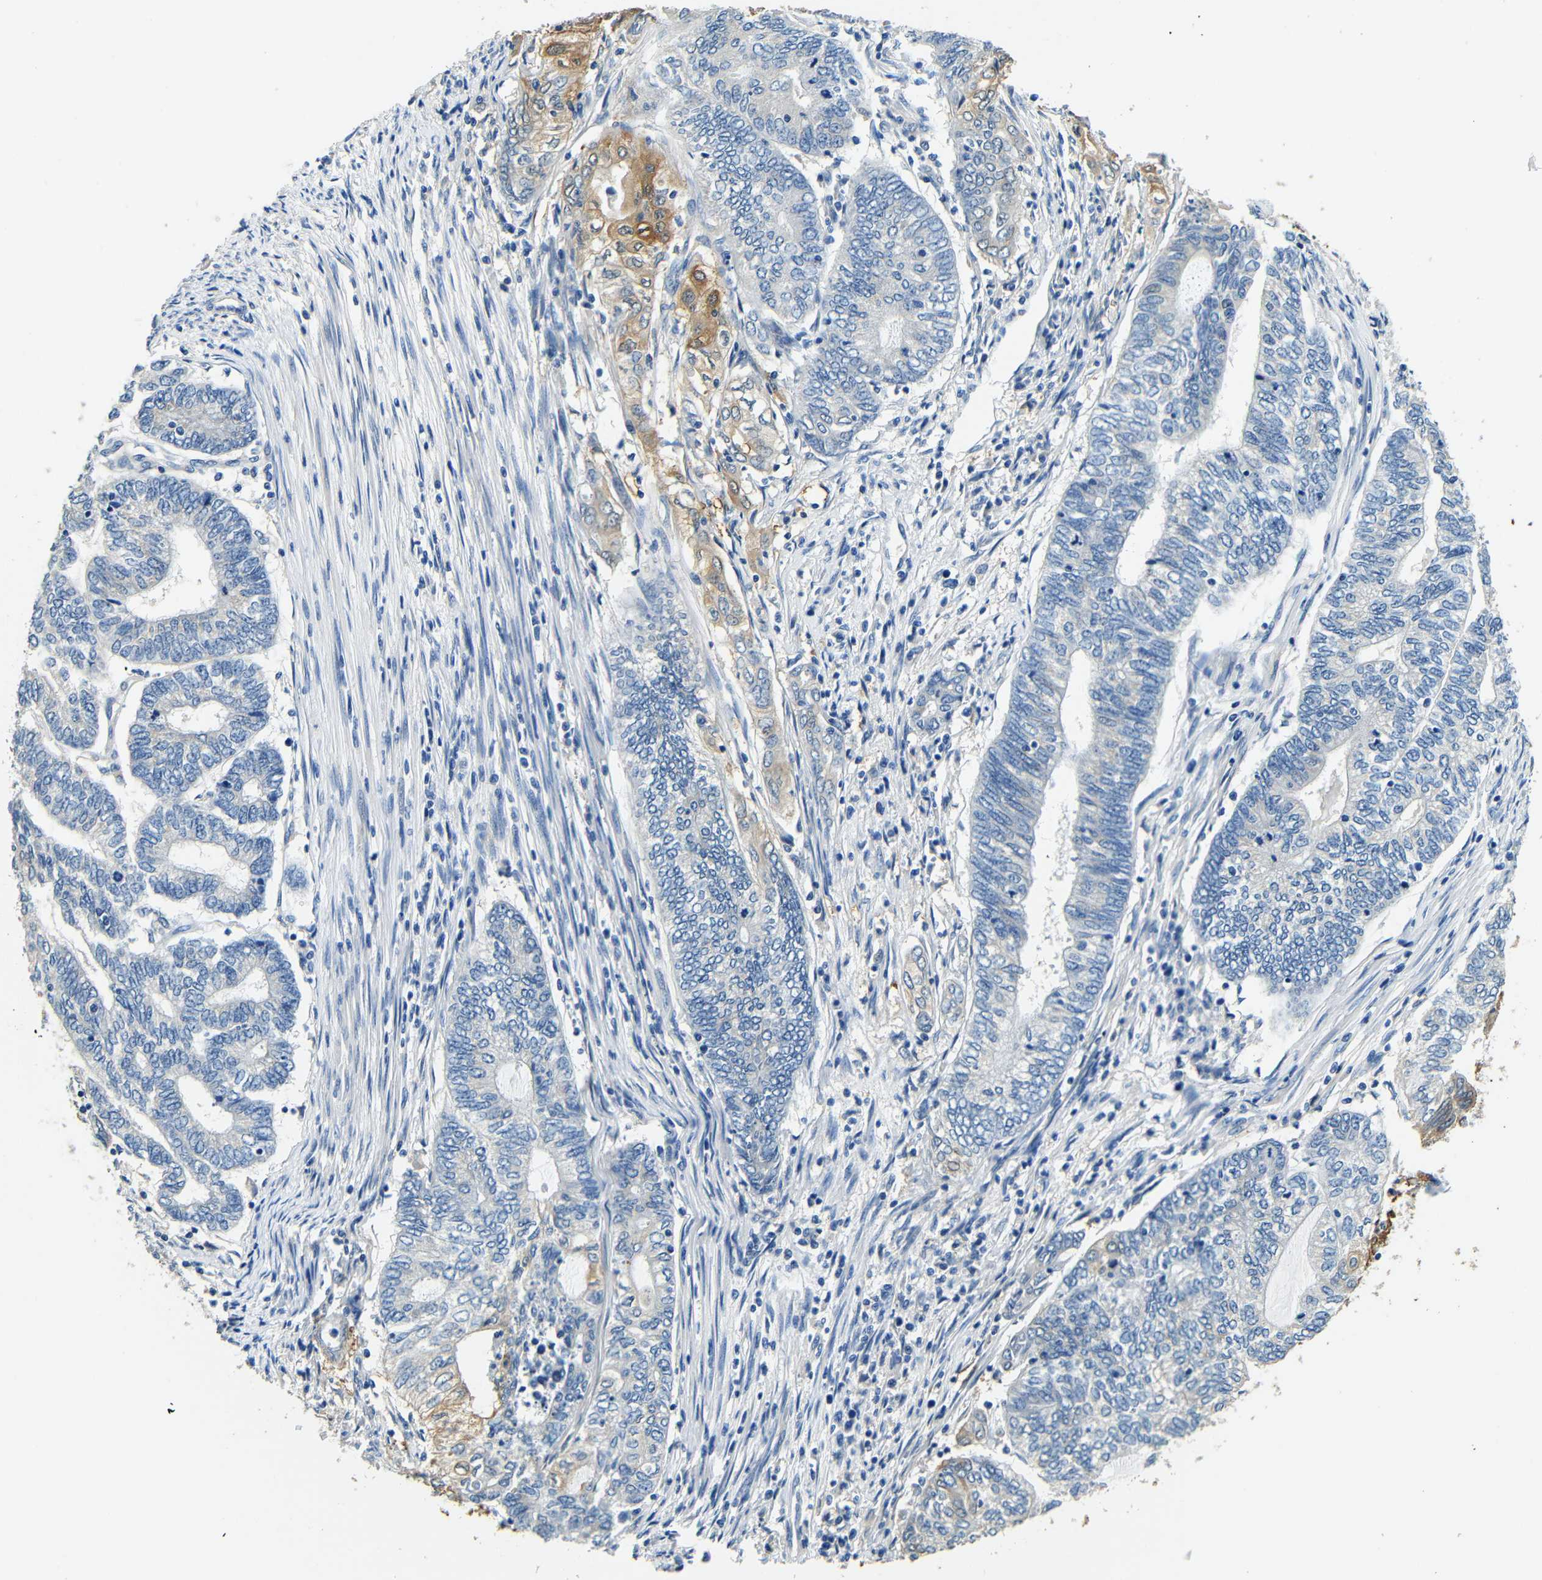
{"staining": {"intensity": "moderate", "quantity": "<25%", "location": "cytoplasmic/membranous"}, "tissue": "endometrial cancer", "cell_type": "Tumor cells", "image_type": "cancer", "snomed": [{"axis": "morphology", "description": "Adenocarcinoma, NOS"}, {"axis": "topography", "description": "Uterus"}, {"axis": "topography", "description": "Endometrium"}], "caption": "High-power microscopy captured an immunohistochemistry (IHC) micrograph of adenocarcinoma (endometrial), revealing moderate cytoplasmic/membranous positivity in approximately <25% of tumor cells. The staining was performed using DAB (3,3'-diaminobenzidine) to visualize the protein expression in brown, while the nuclei were stained in blue with hematoxylin (Magnification: 20x).", "gene": "FMO5", "patient": {"sex": "female", "age": 70}}